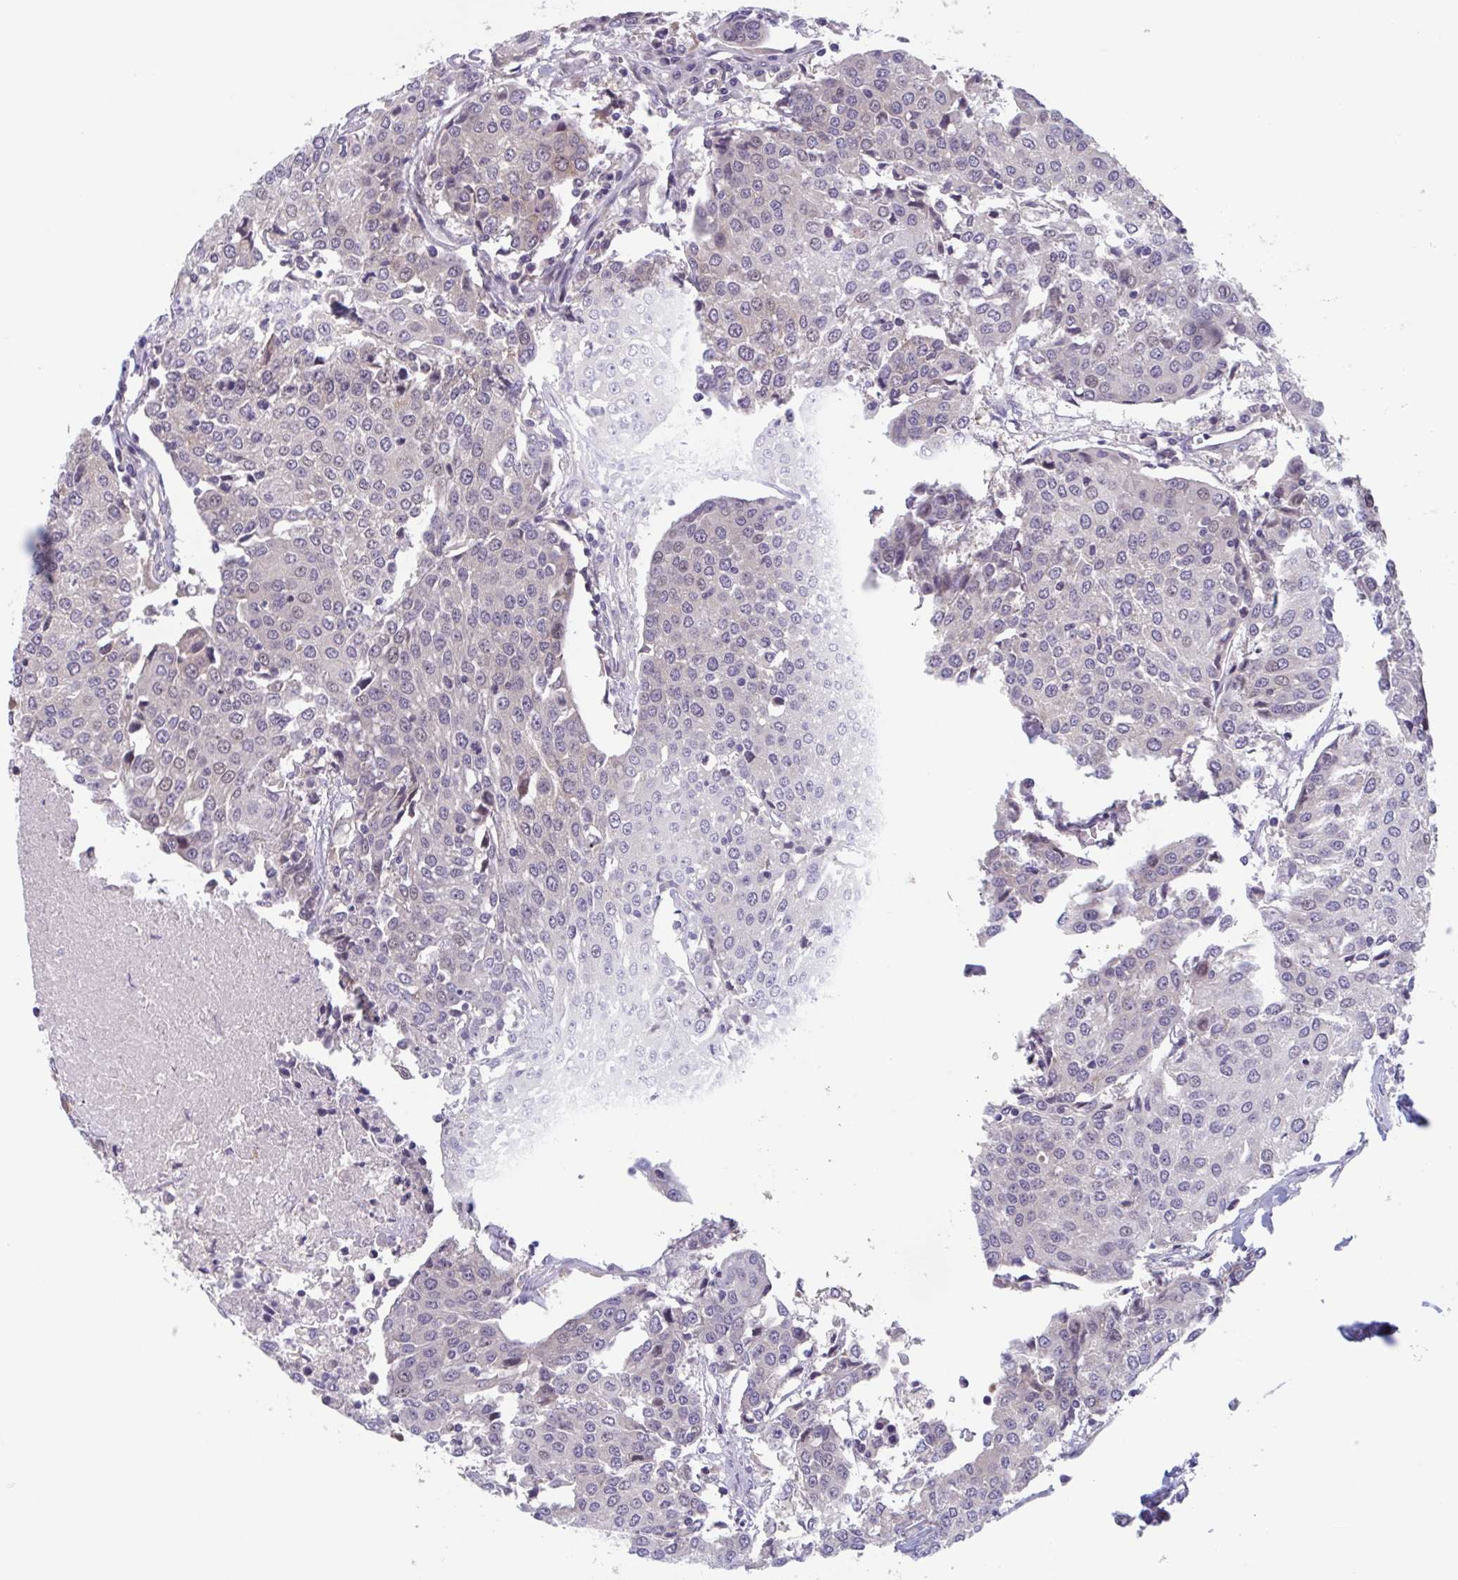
{"staining": {"intensity": "negative", "quantity": "none", "location": "none"}, "tissue": "urothelial cancer", "cell_type": "Tumor cells", "image_type": "cancer", "snomed": [{"axis": "morphology", "description": "Urothelial carcinoma, High grade"}, {"axis": "topography", "description": "Urinary bladder"}], "caption": "Immunohistochemical staining of urothelial cancer displays no significant expression in tumor cells.", "gene": "RIOK1", "patient": {"sex": "female", "age": 85}}